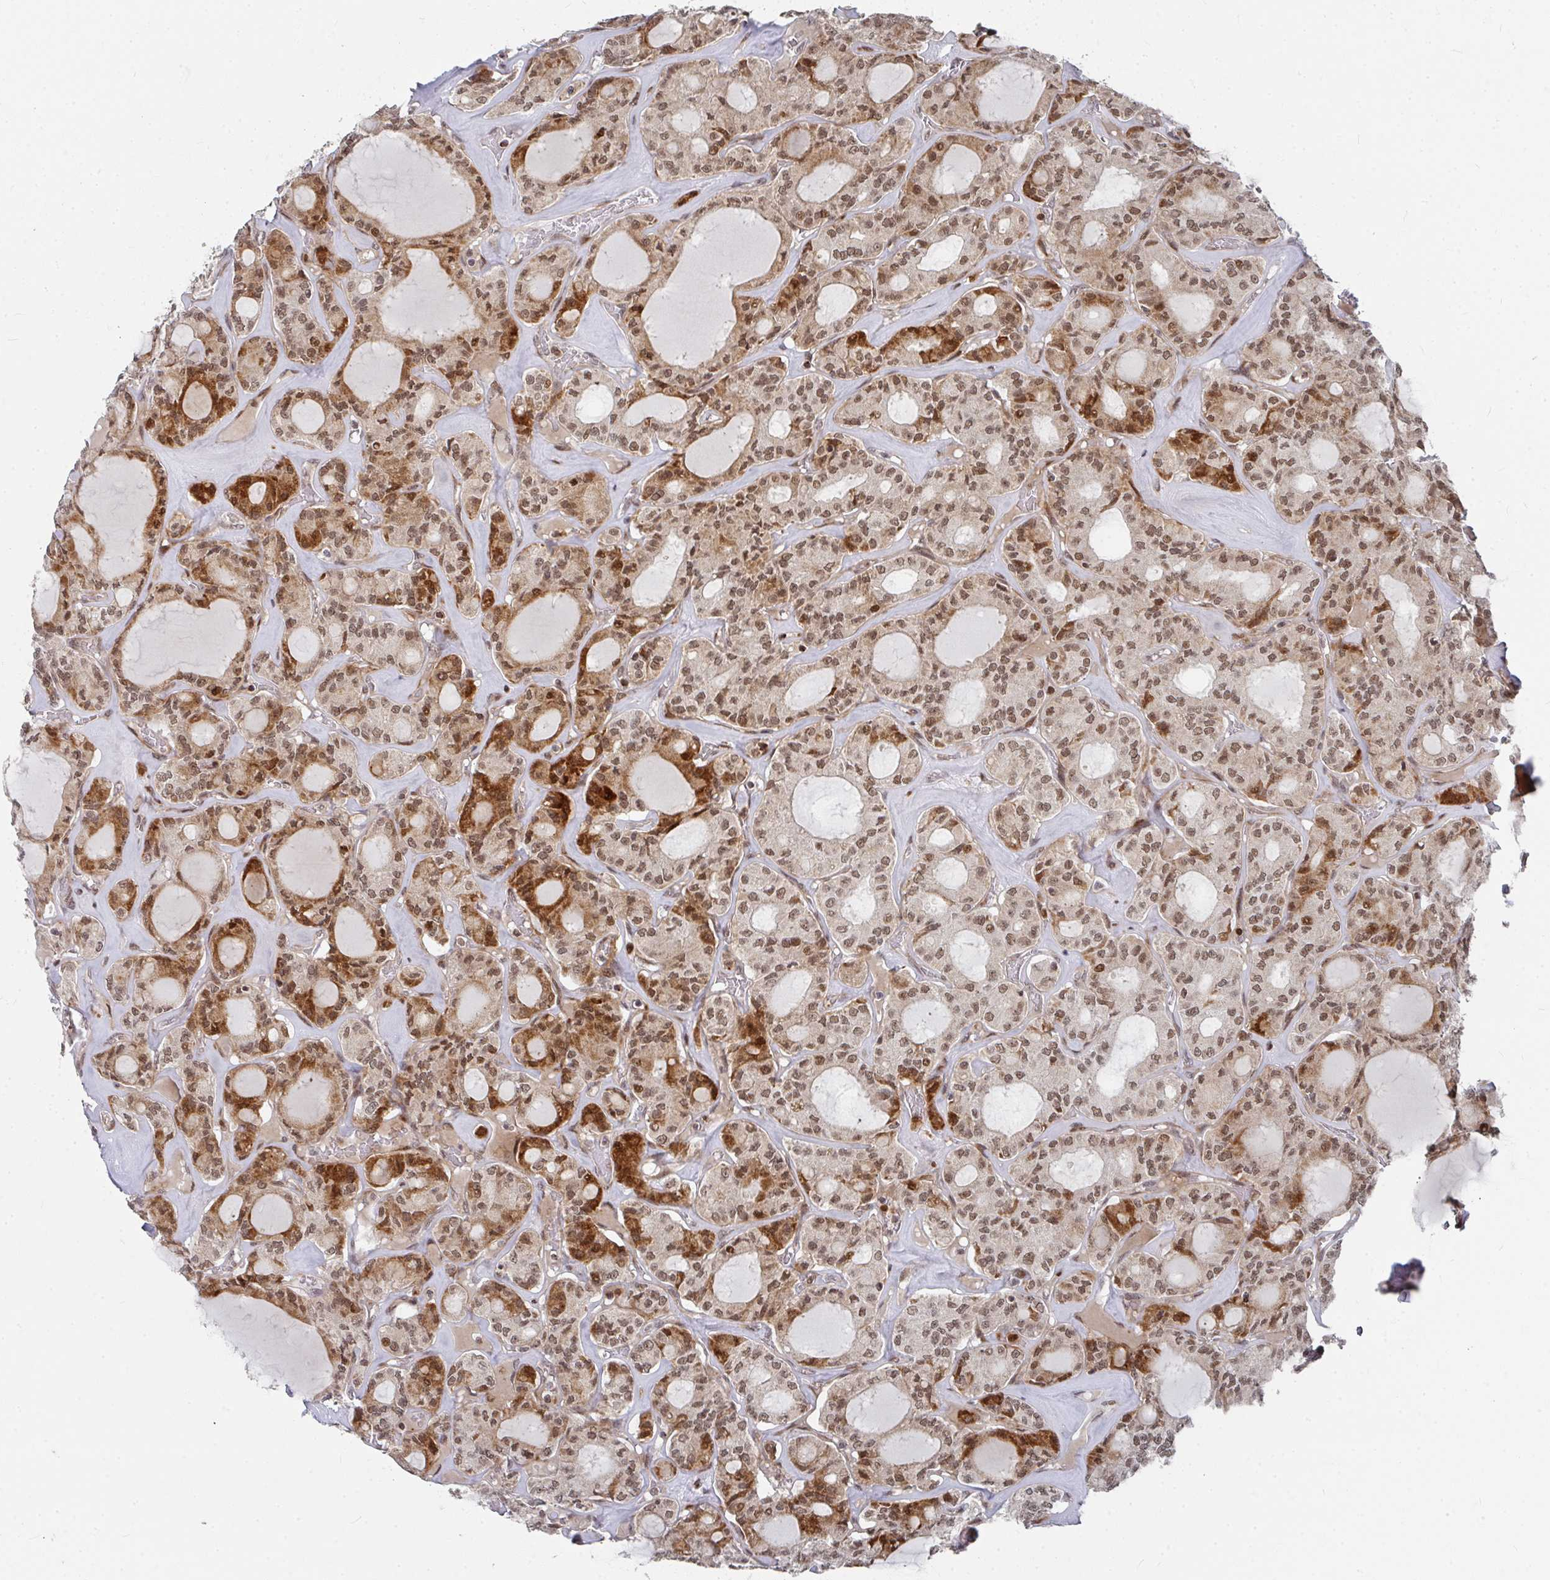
{"staining": {"intensity": "moderate", "quantity": ">75%", "location": "cytoplasmic/membranous,nuclear"}, "tissue": "thyroid cancer", "cell_type": "Tumor cells", "image_type": "cancer", "snomed": [{"axis": "morphology", "description": "Papillary adenocarcinoma, NOS"}, {"axis": "topography", "description": "Thyroid gland"}], "caption": "IHC of human thyroid cancer reveals medium levels of moderate cytoplasmic/membranous and nuclear expression in approximately >75% of tumor cells.", "gene": "RBBP5", "patient": {"sex": "male", "age": 87}}